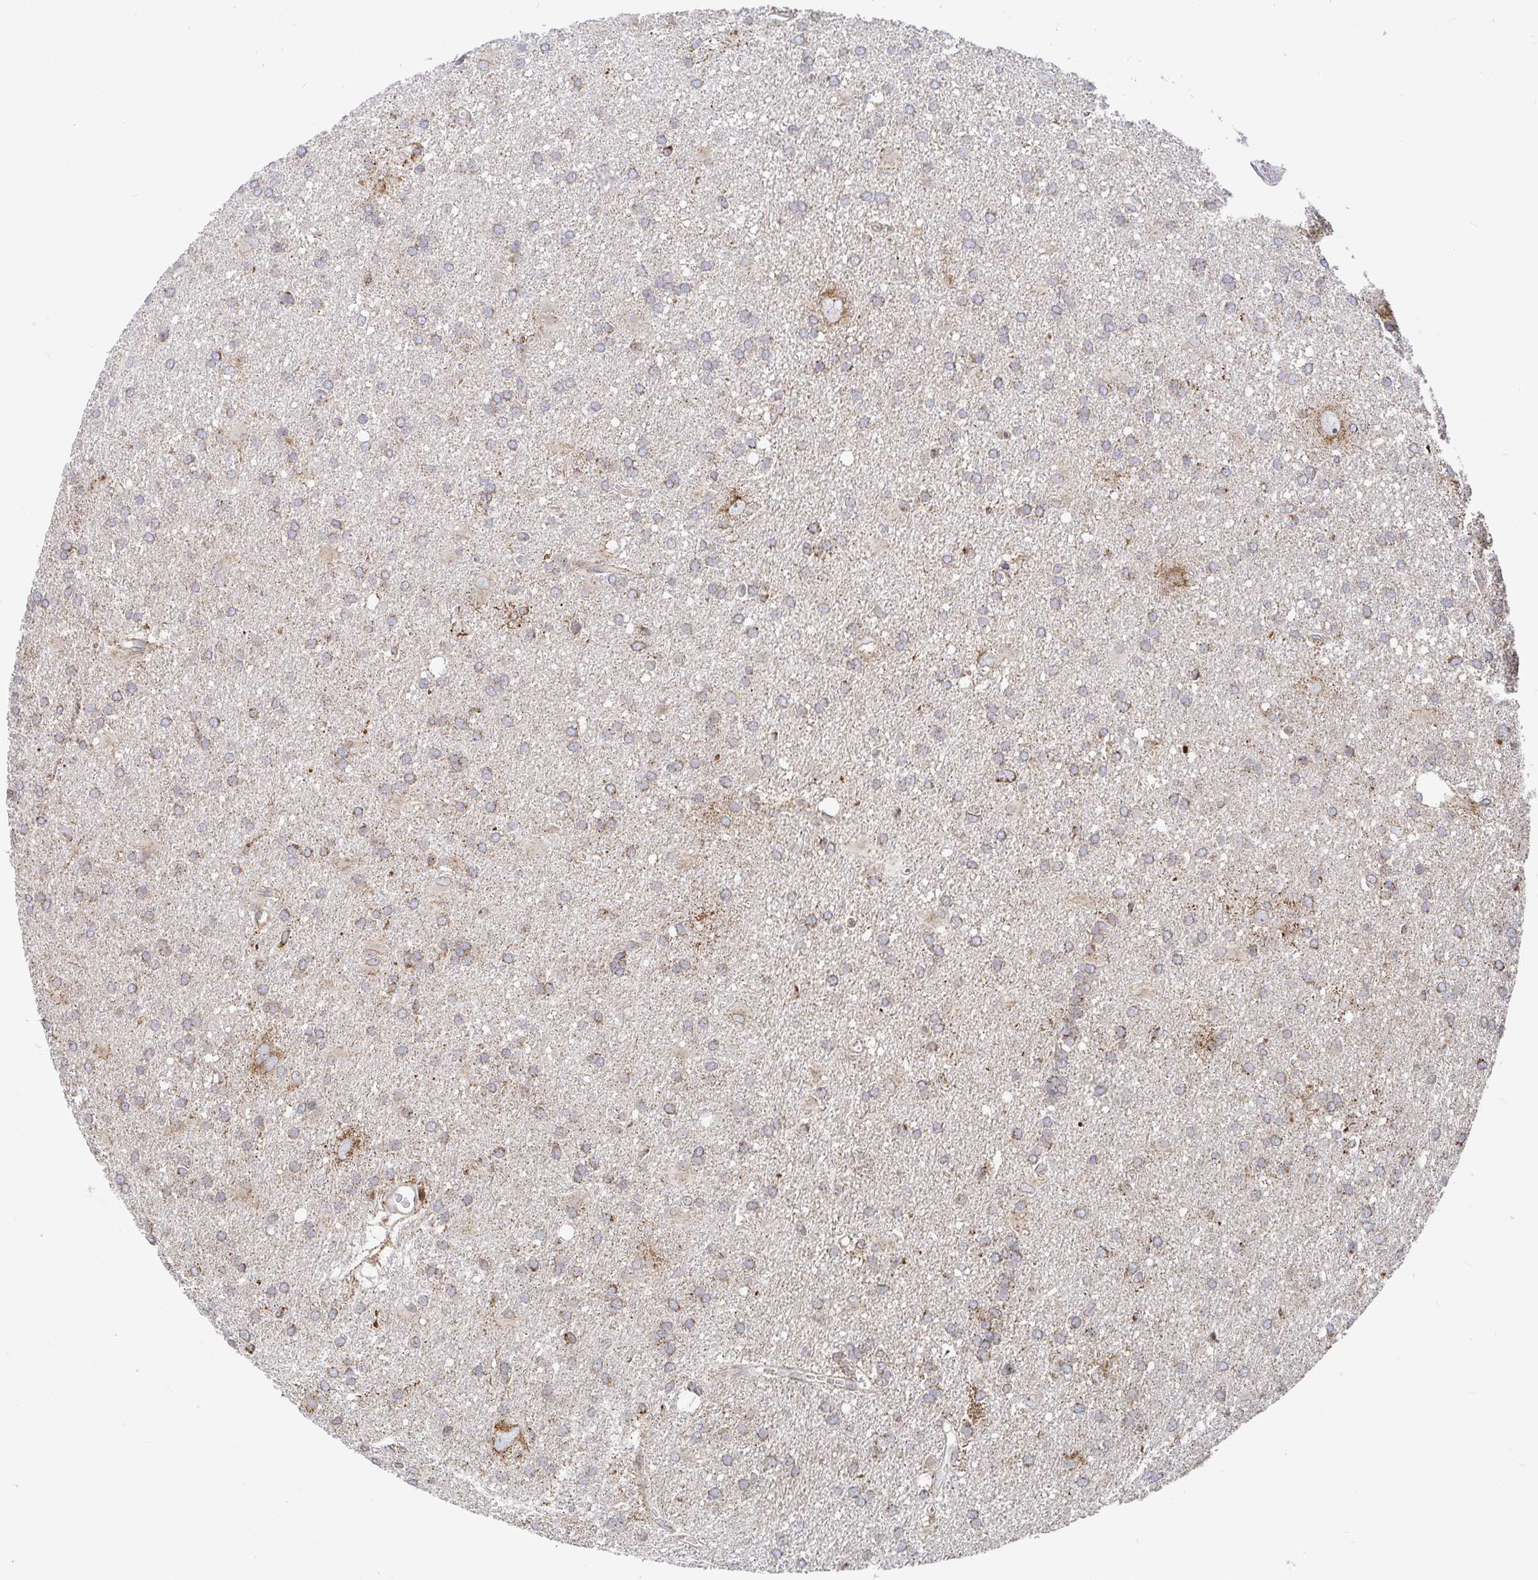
{"staining": {"intensity": "weak", "quantity": ">75%", "location": "cytoplasmic/membranous"}, "tissue": "glioma", "cell_type": "Tumor cells", "image_type": "cancer", "snomed": [{"axis": "morphology", "description": "Glioma, malignant, Low grade"}, {"axis": "topography", "description": "Brain"}], "caption": "Glioma stained with immunohistochemistry (IHC) displays weak cytoplasmic/membranous staining in about >75% of tumor cells.", "gene": "STARD8", "patient": {"sex": "male", "age": 66}}